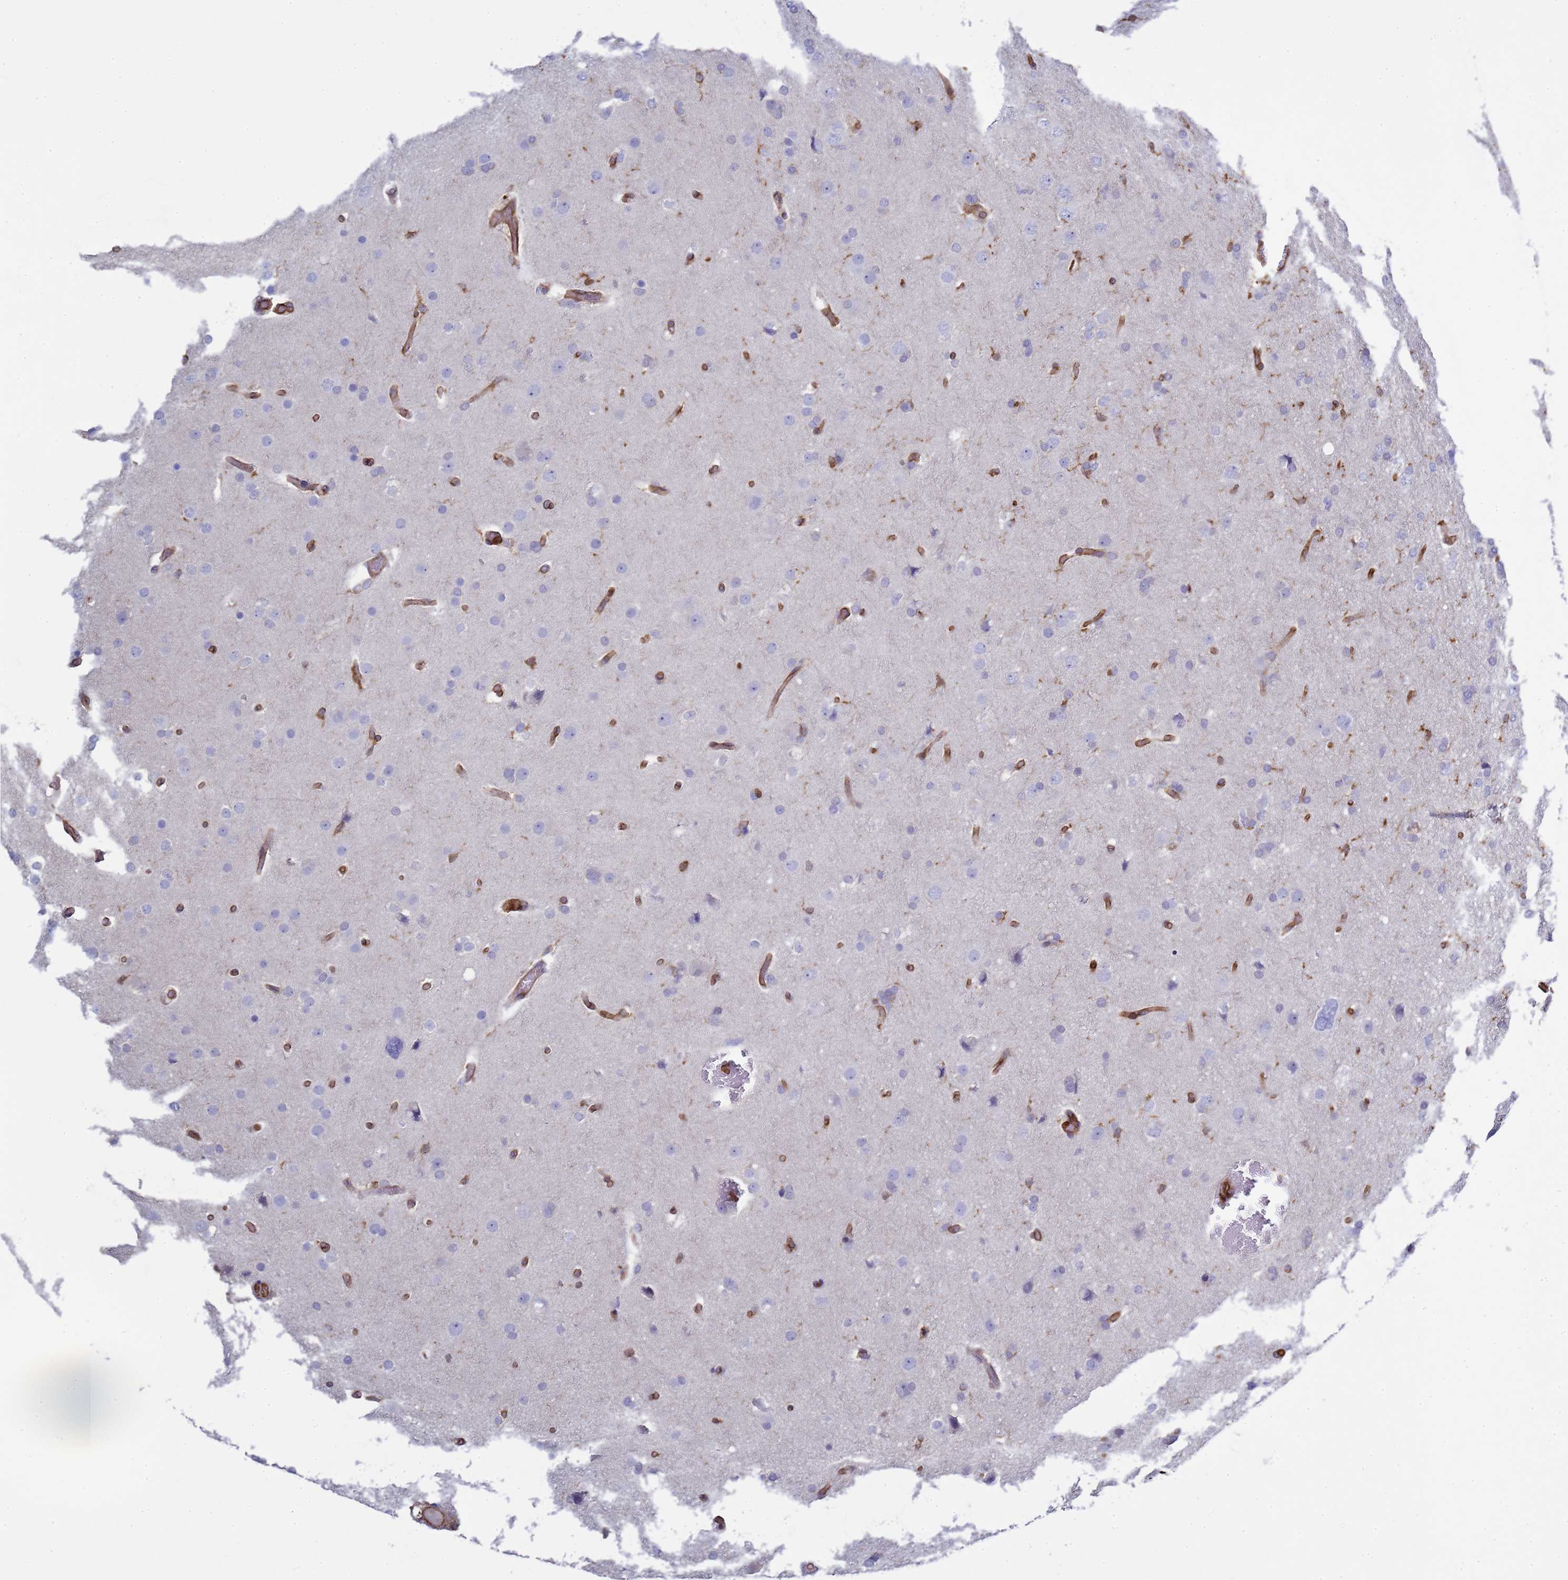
{"staining": {"intensity": "negative", "quantity": "none", "location": "none"}, "tissue": "glioma", "cell_type": "Tumor cells", "image_type": "cancer", "snomed": [{"axis": "morphology", "description": "Glioma, malignant, High grade"}, {"axis": "topography", "description": "Cerebral cortex"}], "caption": "The immunohistochemistry (IHC) micrograph has no significant expression in tumor cells of glioma tissue. The staining was performed using DAB to visualize the protein expression in brown, while the nuclei were stained in blue with hematoxylin (Magnification: 20x).", "gene": "ZBTB8OS", "patient": {"sex": "female", "age": 36}}